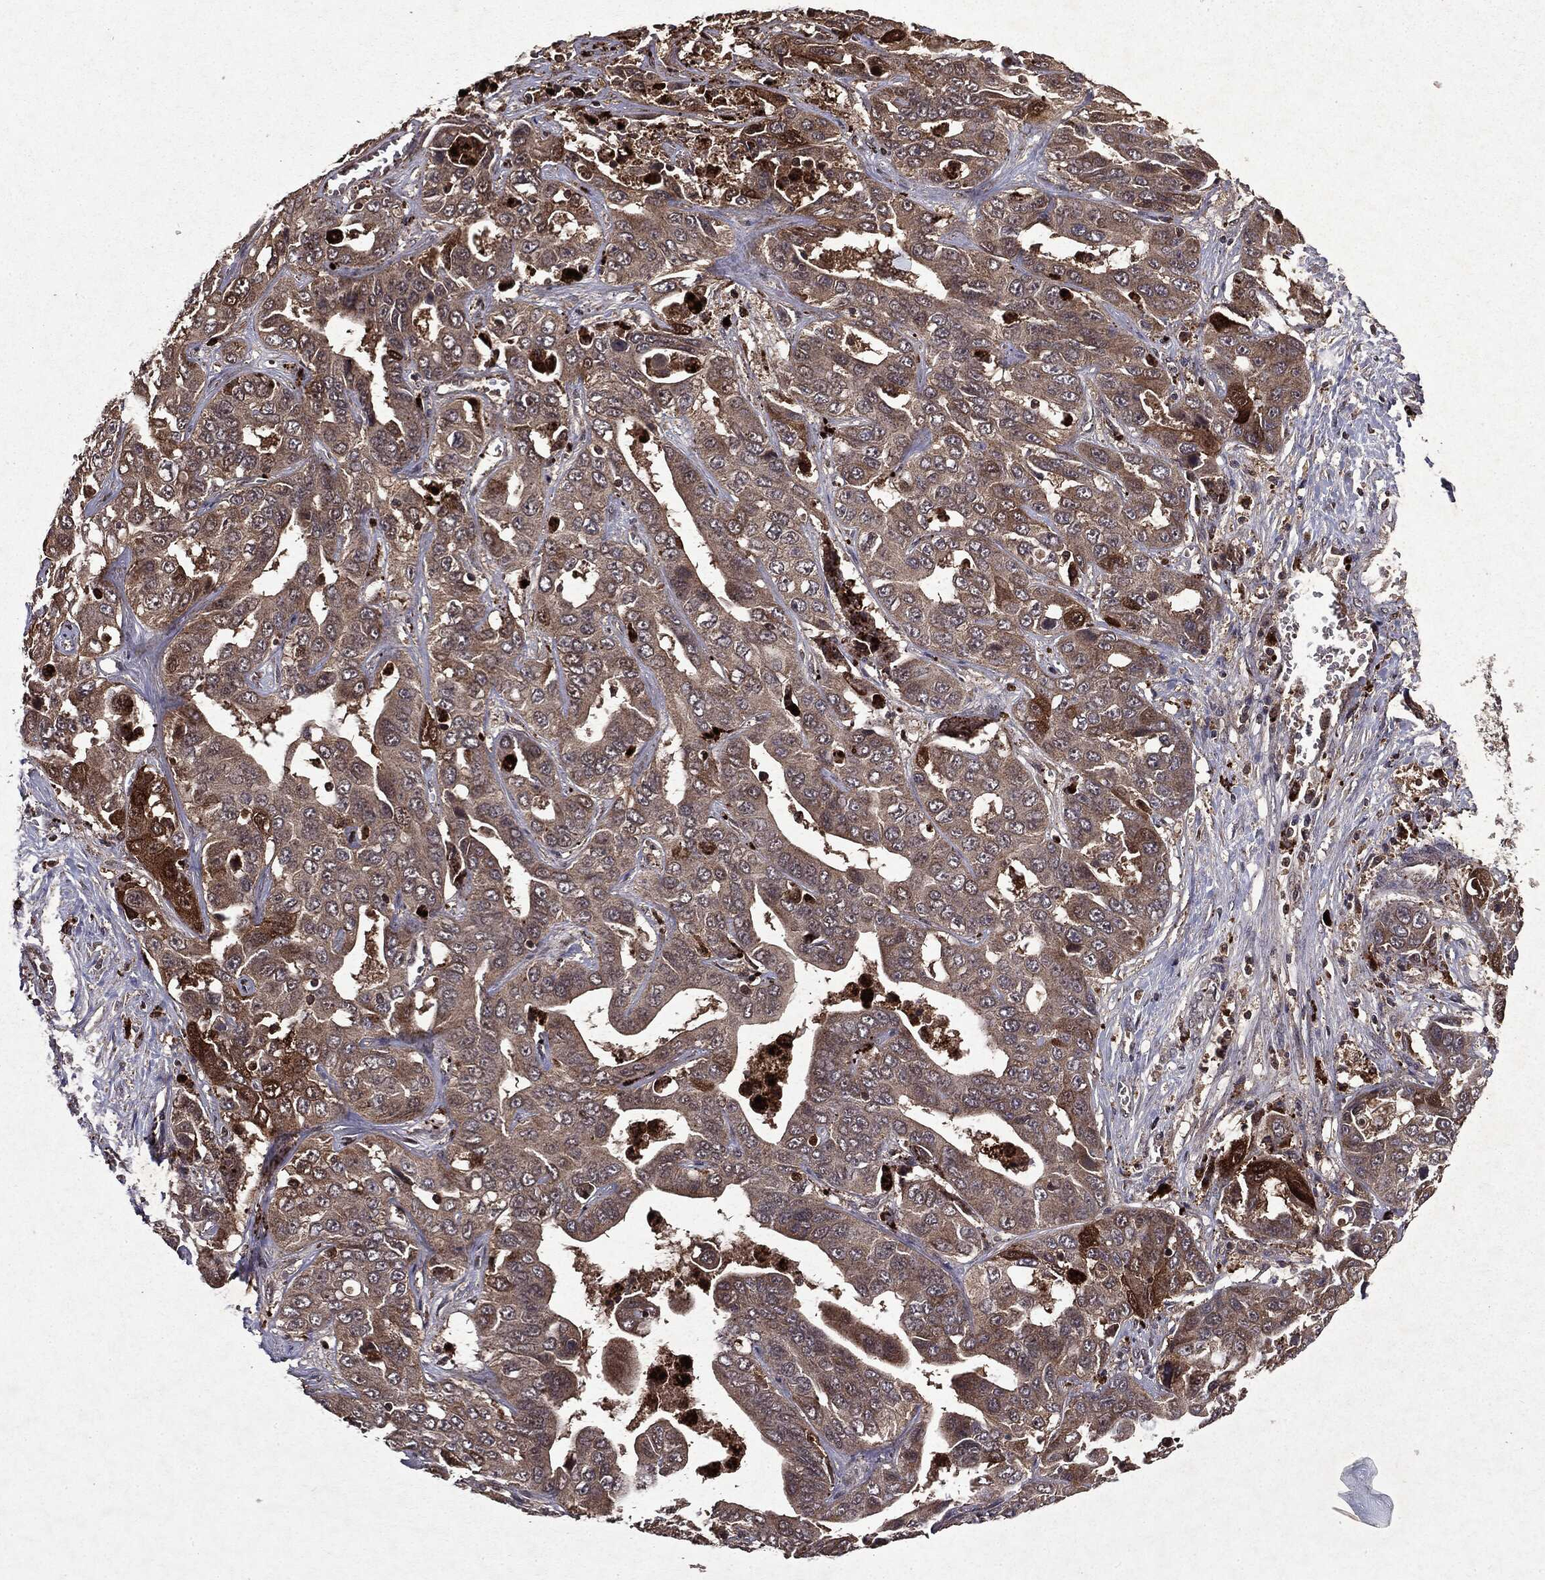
{"staining": {"intensity": "moderate", "quantity": "<25%", "location": "cytoplasmic/membranous"}, "tissue": "liver cancer", "cell_type": "Tumor cells", "image_type": "cancer", "snomed": [{"axis": "morphology", "description": "Cholangiocarcinoma"}, {"axis": "topography", "description": "Liver"}], "caption": "Human liver cancer (cholangiocarcinoma) stained with a brown dye shows moderate cytoplasmic/membranous positive staining in approximately <25% of tumor cells.", "gene": "MTOR", "patient": {"sex": "female", "age": 52}}